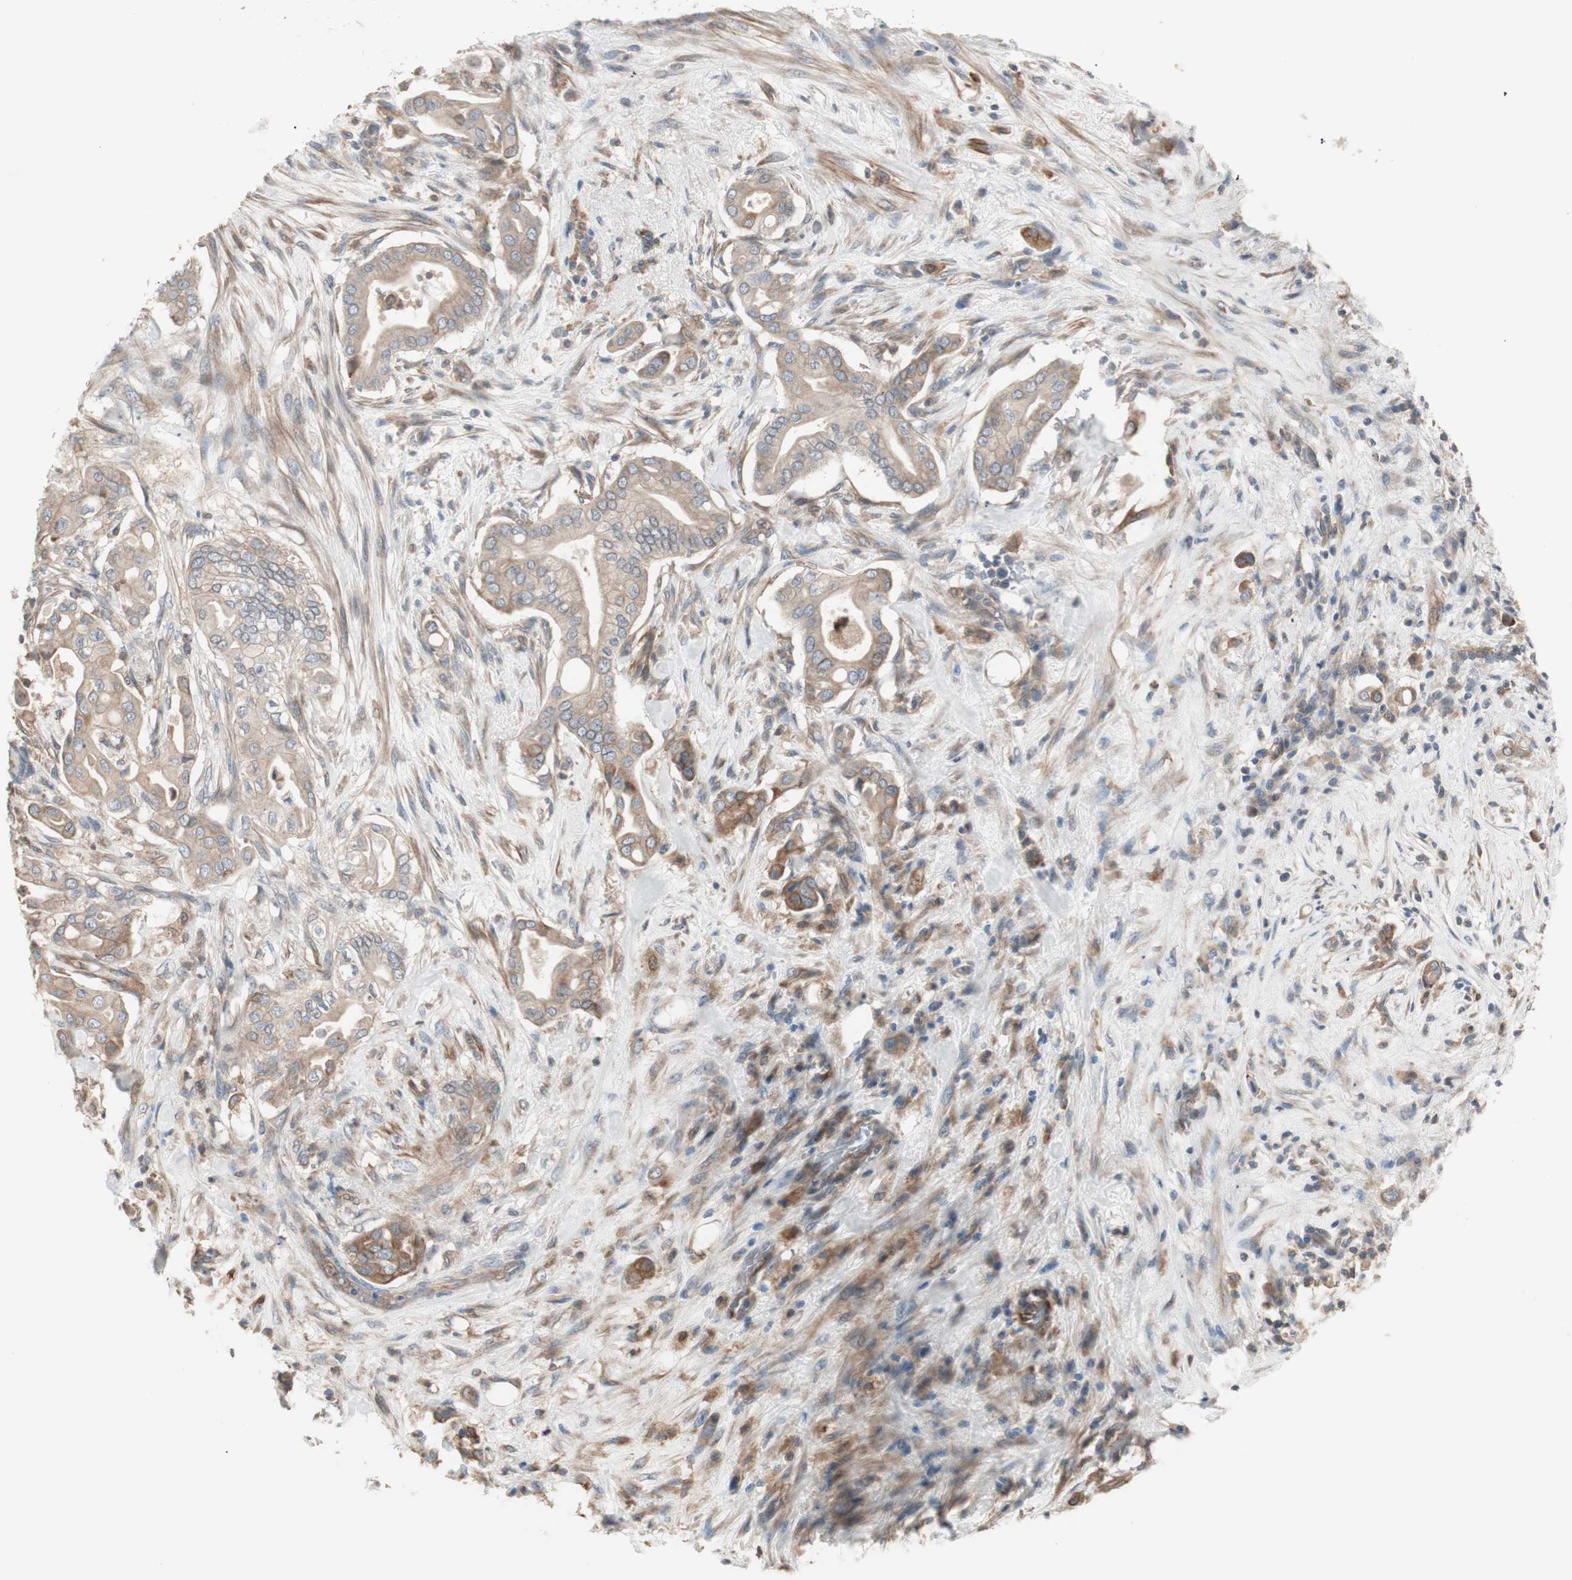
{"staining": {"intensity": "moderate", "quantity": ">75%", "location": "cytoplasmic/membranous"}, "tissue": "liver cancer", "cell_type": "Tumor cells", "image_type": "cancer", "snomed": [{"axis": "morphology", "description": "Cholangiocarcinoma"}, {"axis": "topography", "description": "Liver"}], "caption": "Immunohistochemical staining of cholangiocarcinoma (liver) exhibits moderate cytoplasmic/membranous protein positivity in approximately >75% of tumor cells.", "gene": "STAB1", "patient": {"sex": "female", "age": 68}}